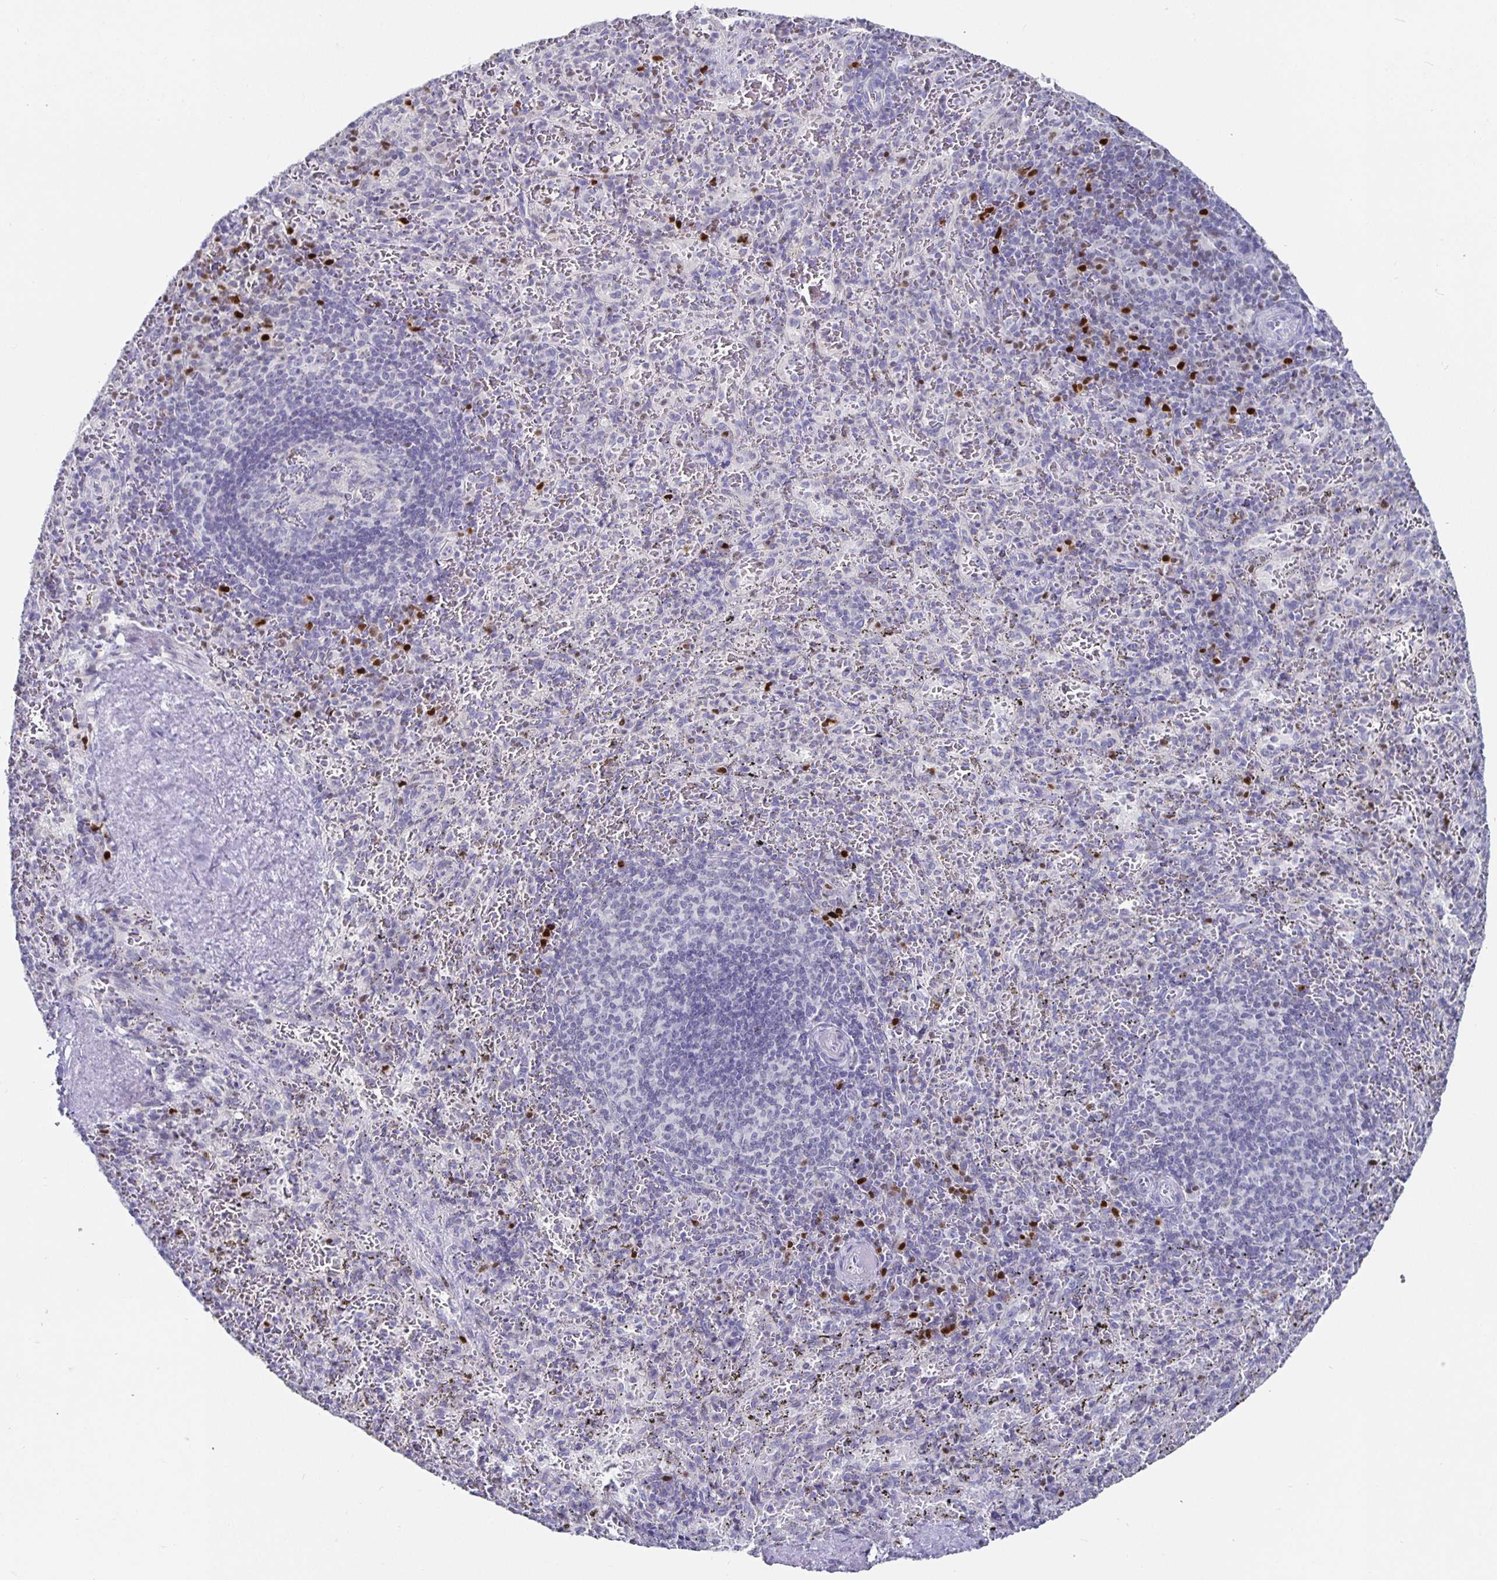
{"staining": {"intensity": "negative", "quantity": "none", "location": "none"}, "tissue": "spleen", "cell_type": "Cells in red pulp", "image_type": "normal", "snomed": [{"axis": "morphology", "description": "Normal tissue, NOS"}, {"axis": "topography", "description": "Spleen"}], "caption": "The photomicrograph exhibits no staining of cells in red pulp in unremarkable spleen.", "gene": "RUNX2", "patient": {"sex": "male", "age": 57}}